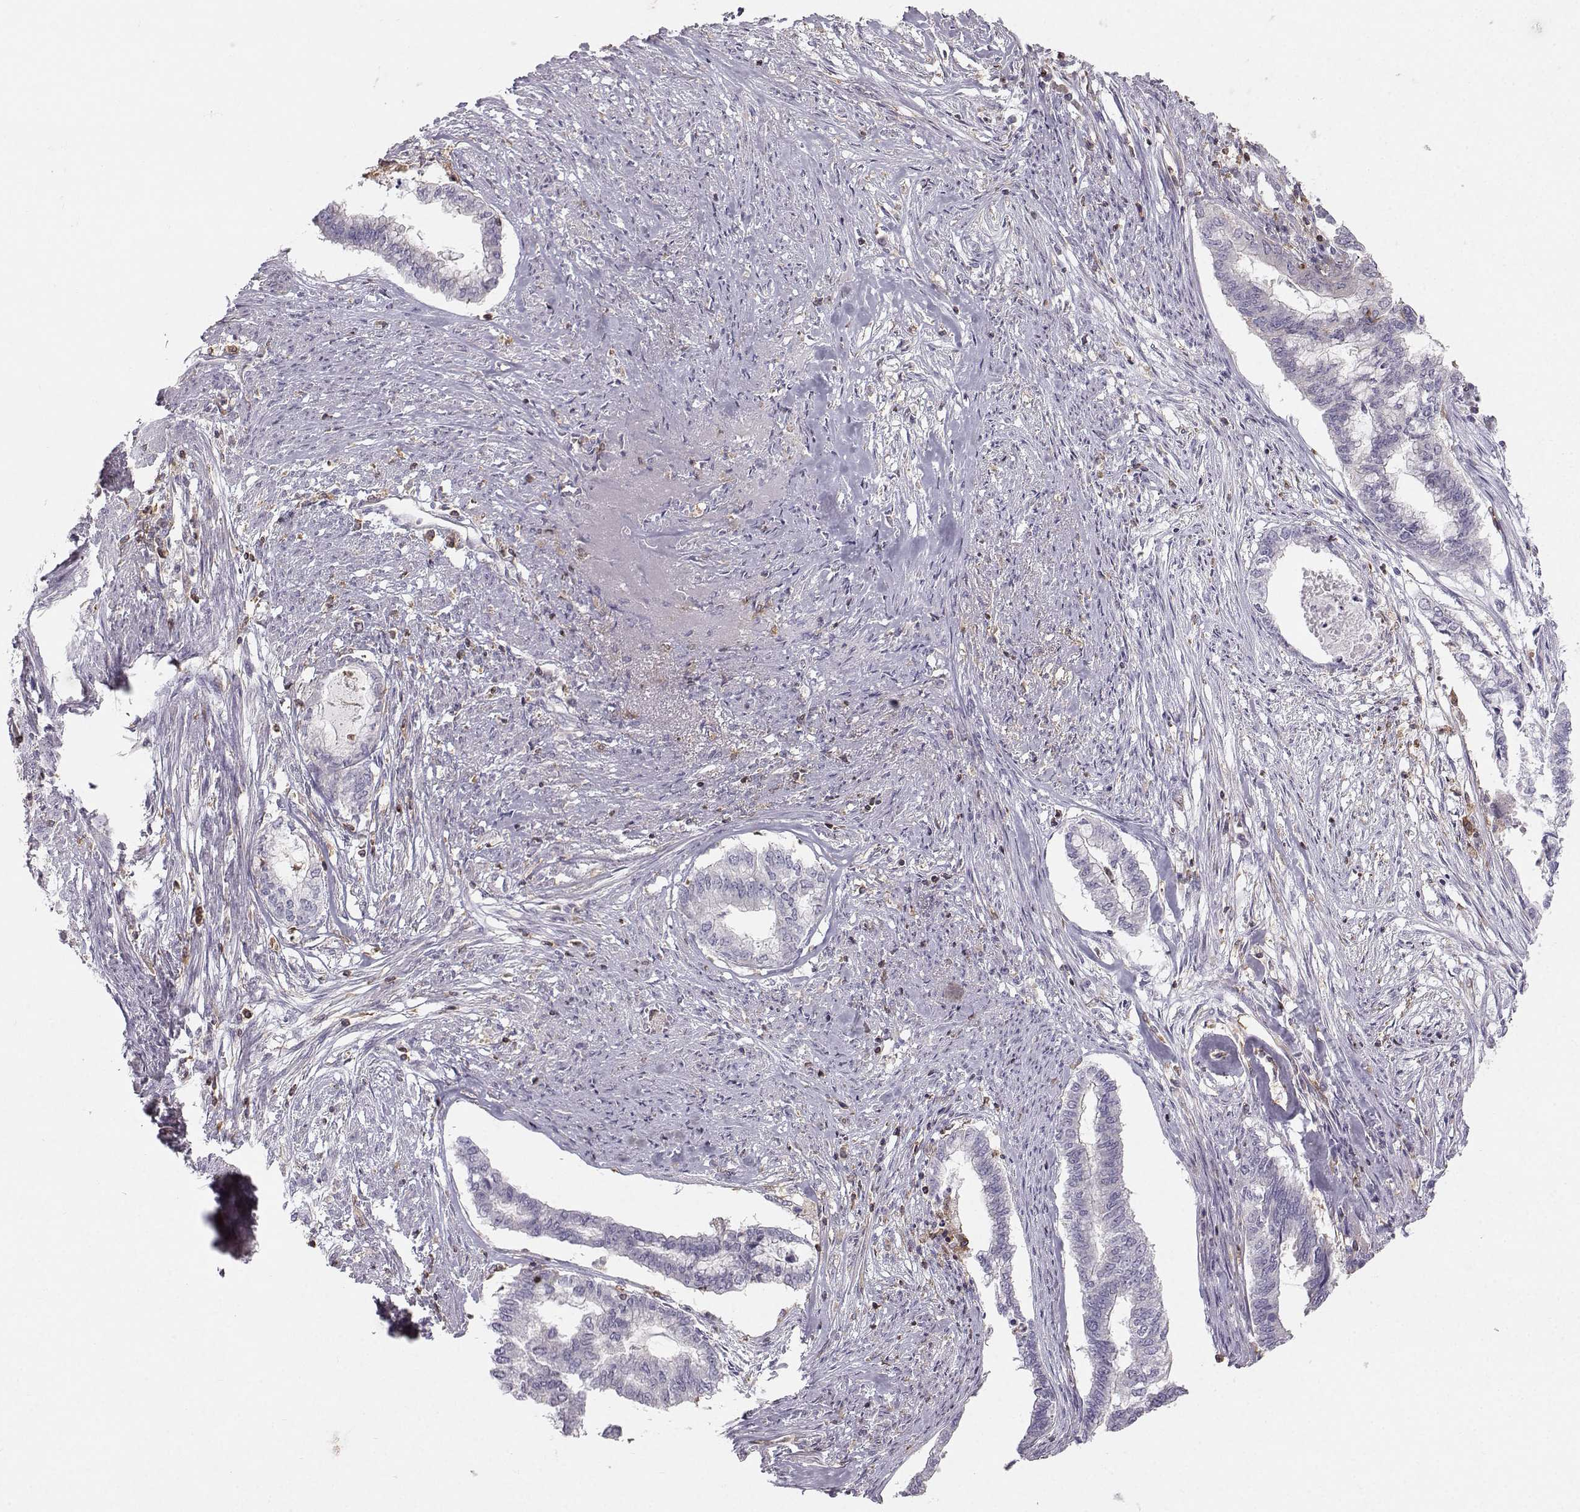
{"staining": {"intensity": "negative", "quantity": "none", "location": "none"}, "tissue": "endometrial cancer", "cell_type": "Tumor cells", "image_type": "cancer", "snomed": [{"axis": "morphology", "description": "Adenocarcinoma, NOS"}, {"axis": "topography", "description": "Endometrium"}], "caption": "A photomicrograph of human endometrial cancer (adenocarcinoma) is negative for staining in tumor cells.", "gene": "ZBTB32", "patient": {"sex": "female", "age": 79}}